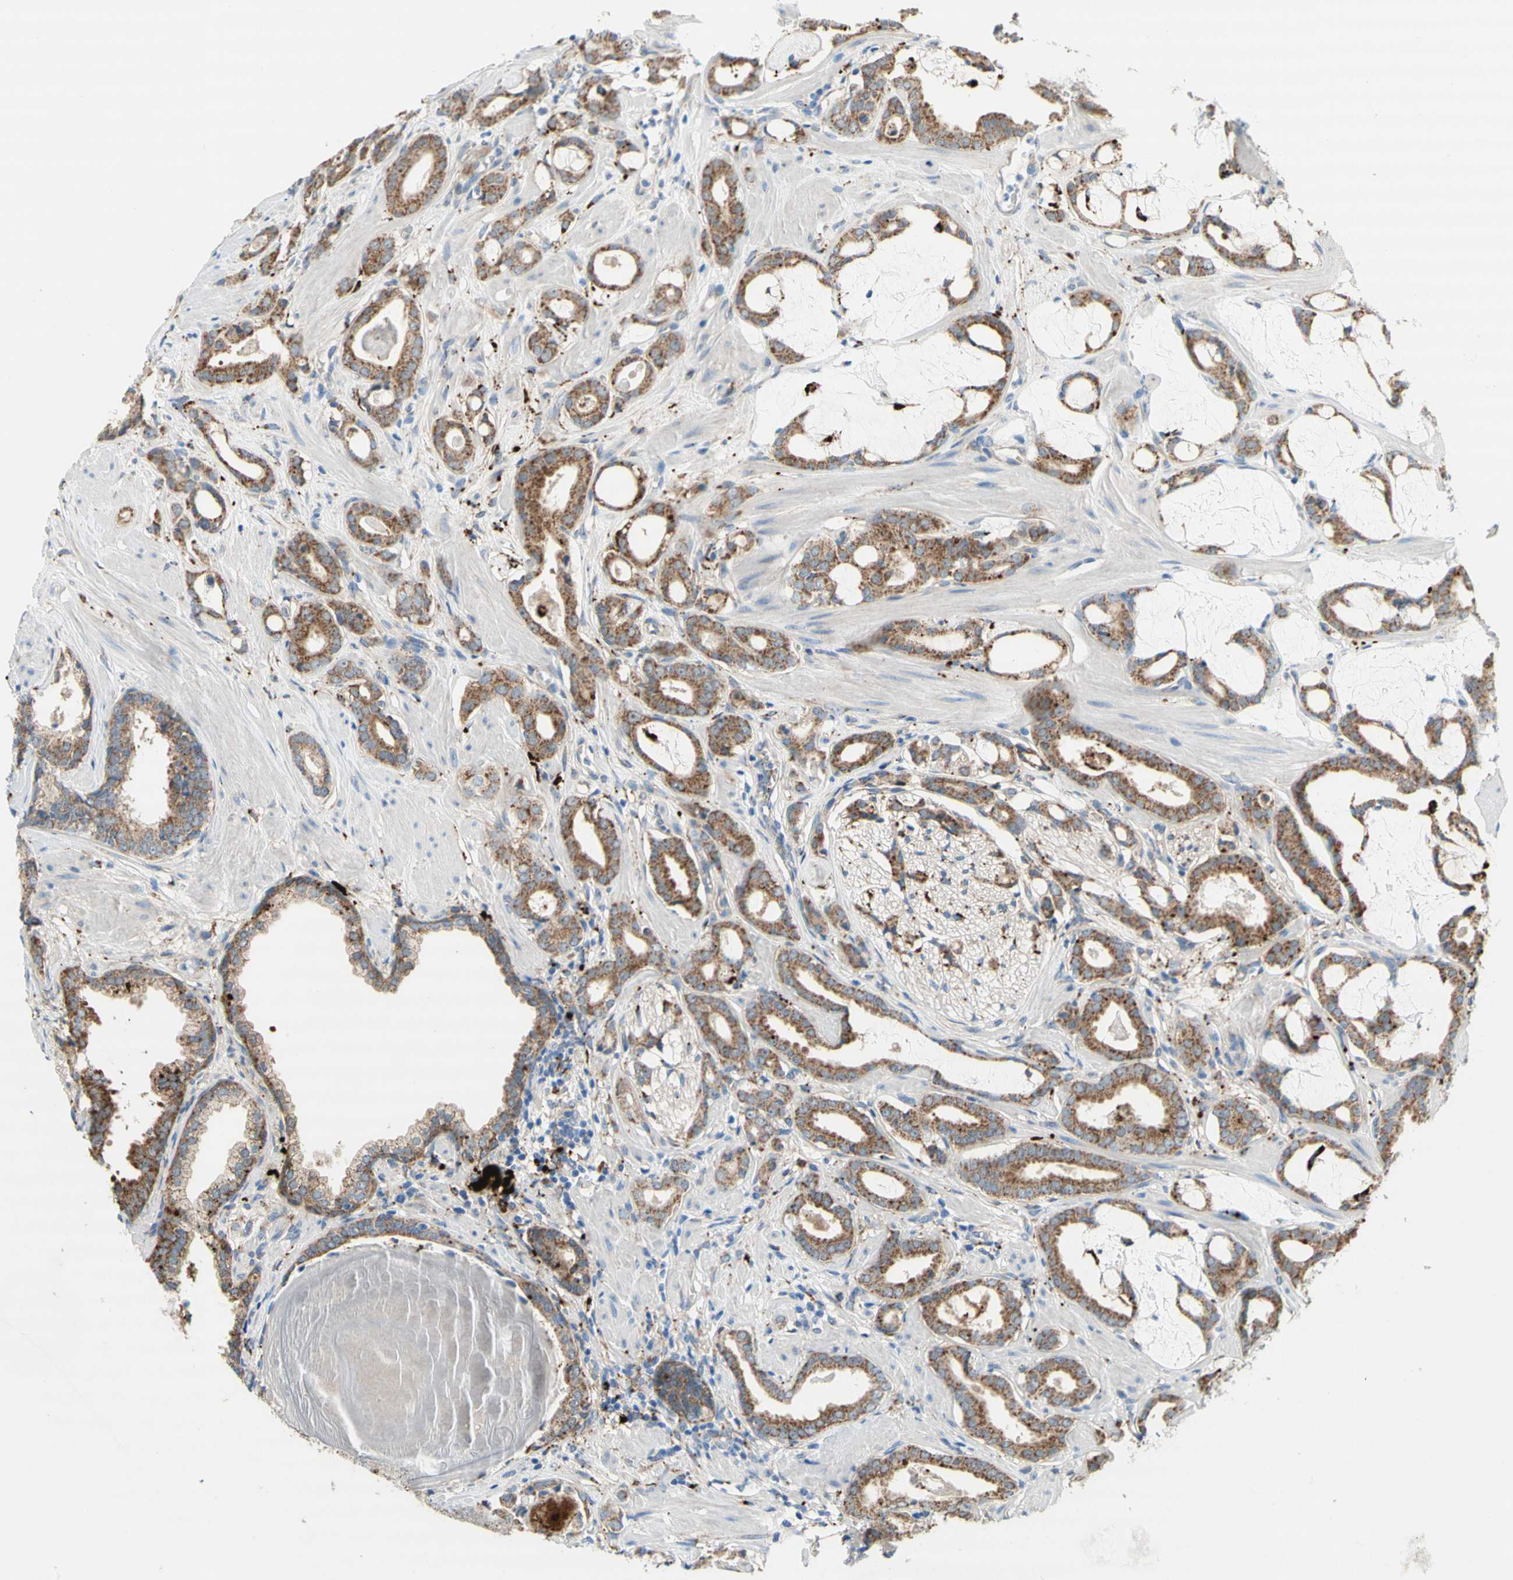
{"staining": {"intensity": "moderate", "quantity": ">75%", "location": "cytoplasmic/membranous"}, "tissue": "prostate cancer", "cell_type": "Tumor cells", "image_type": "cancer", "snomed": [{"axis": "morphology", "description": "Adenocarcinoma, Low grade"}, {"axis": "topography", "description": "Prostate"}], "caption": "Tumor cells show medium levels of moderate cytoplasmic/membranous positivity in approximately >75% of cells in human prostate cancer. The staining was performed using DAB, with brown indicating positive protein expression. Nuclei are stained blue with hematoxylin.", "gene": "URB2", "patient": {"sex": "male", "age": 53}}